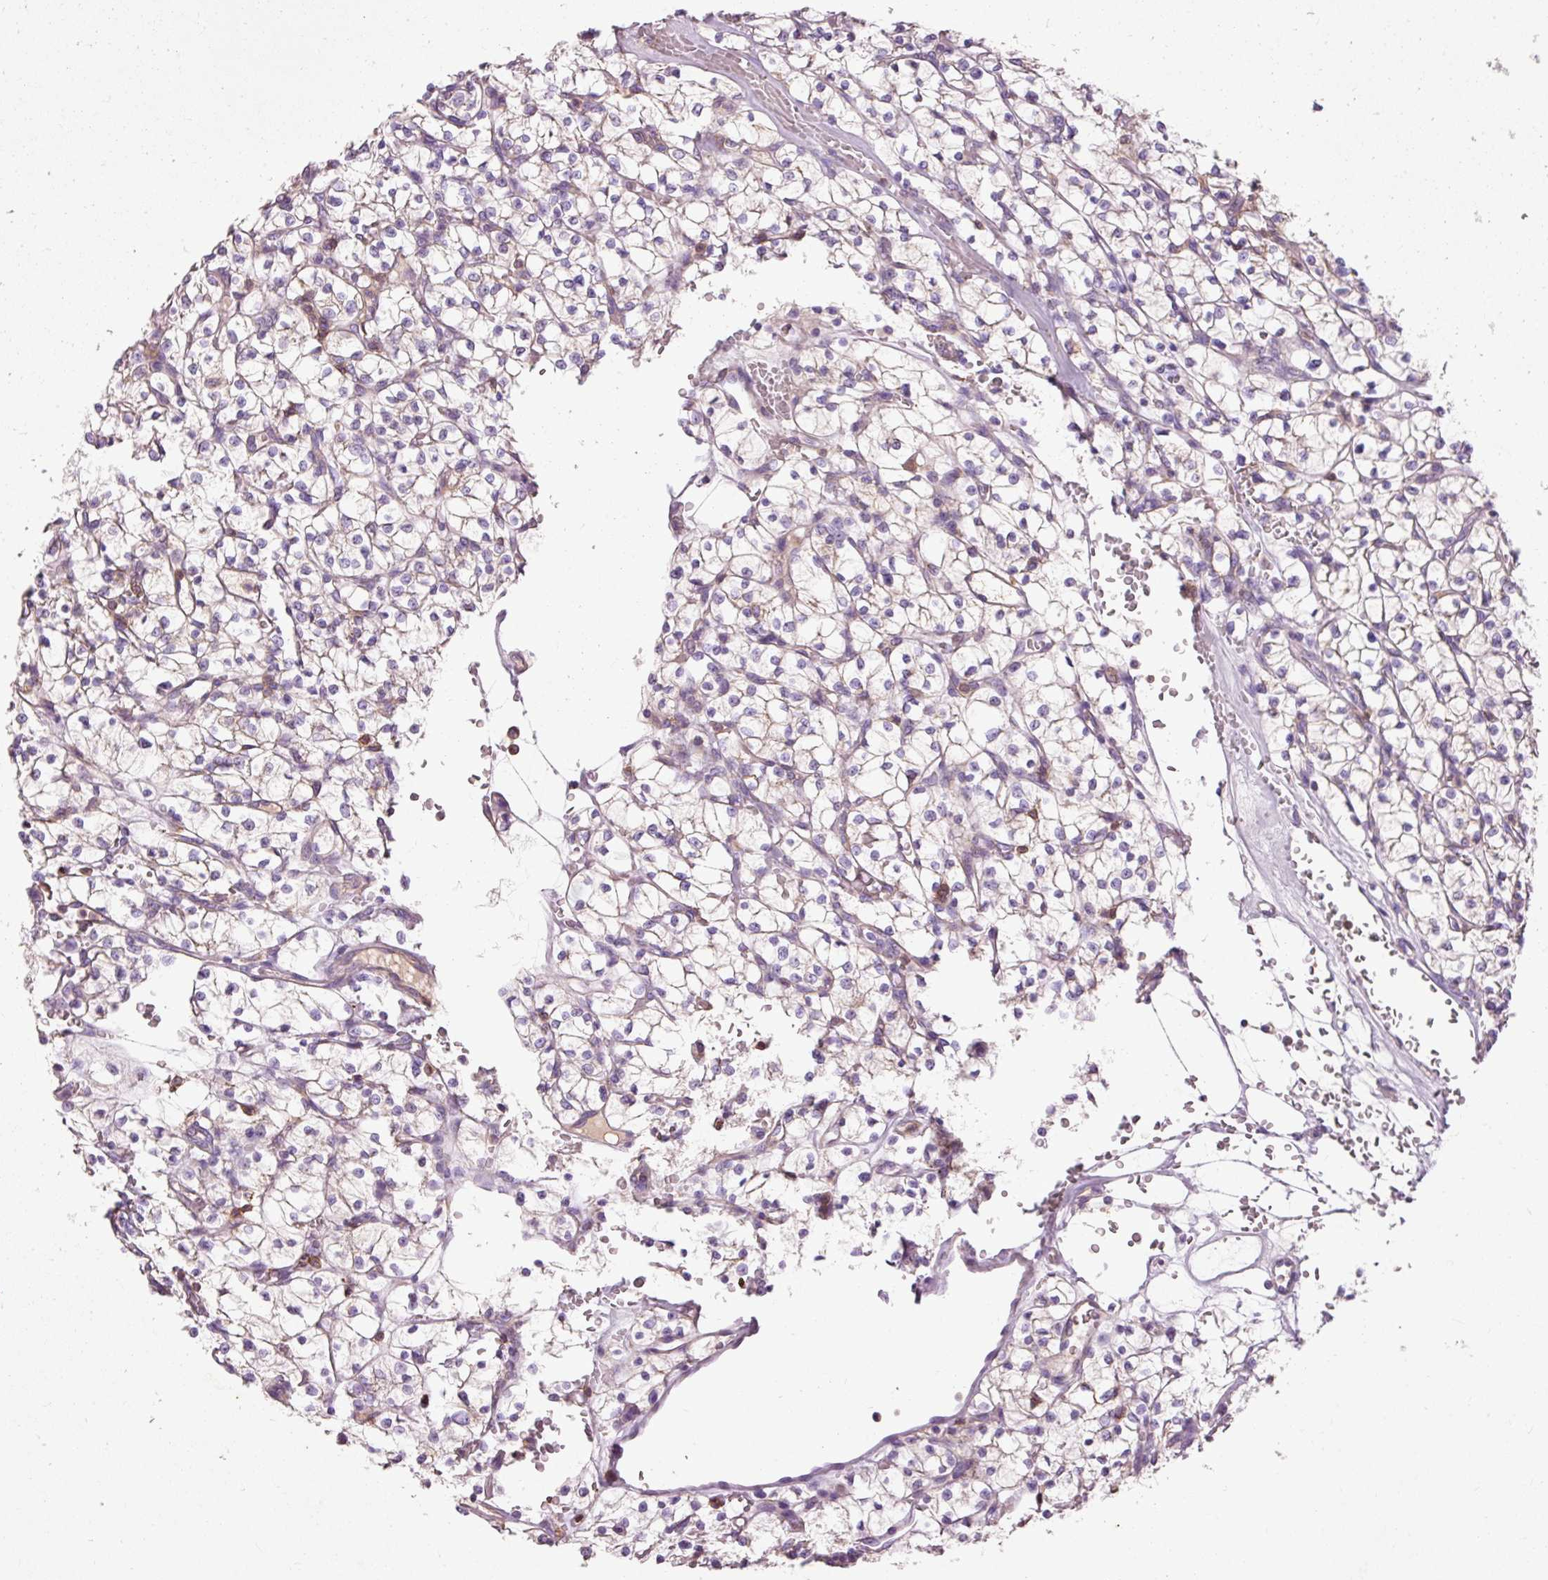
{"staining": {"intensity": "negative", "quantity": "none", "location": "none"}, "tissue": "renal cancer", "cell_type": "Tumor cells", "image_type": "cancer", "snomed": [{"axis": "morphology", "description": "Adenocarcinoma, NOS"}, {"axis": "topography", "description": "Kidney"}], "caption": "High power microscopy image of an IHC micrograph of adenocarcinoma (renal), revealing no significant expression in tumor cells.", "gene": "IMMT", "patient": {"sex": "female", "age": 64}}